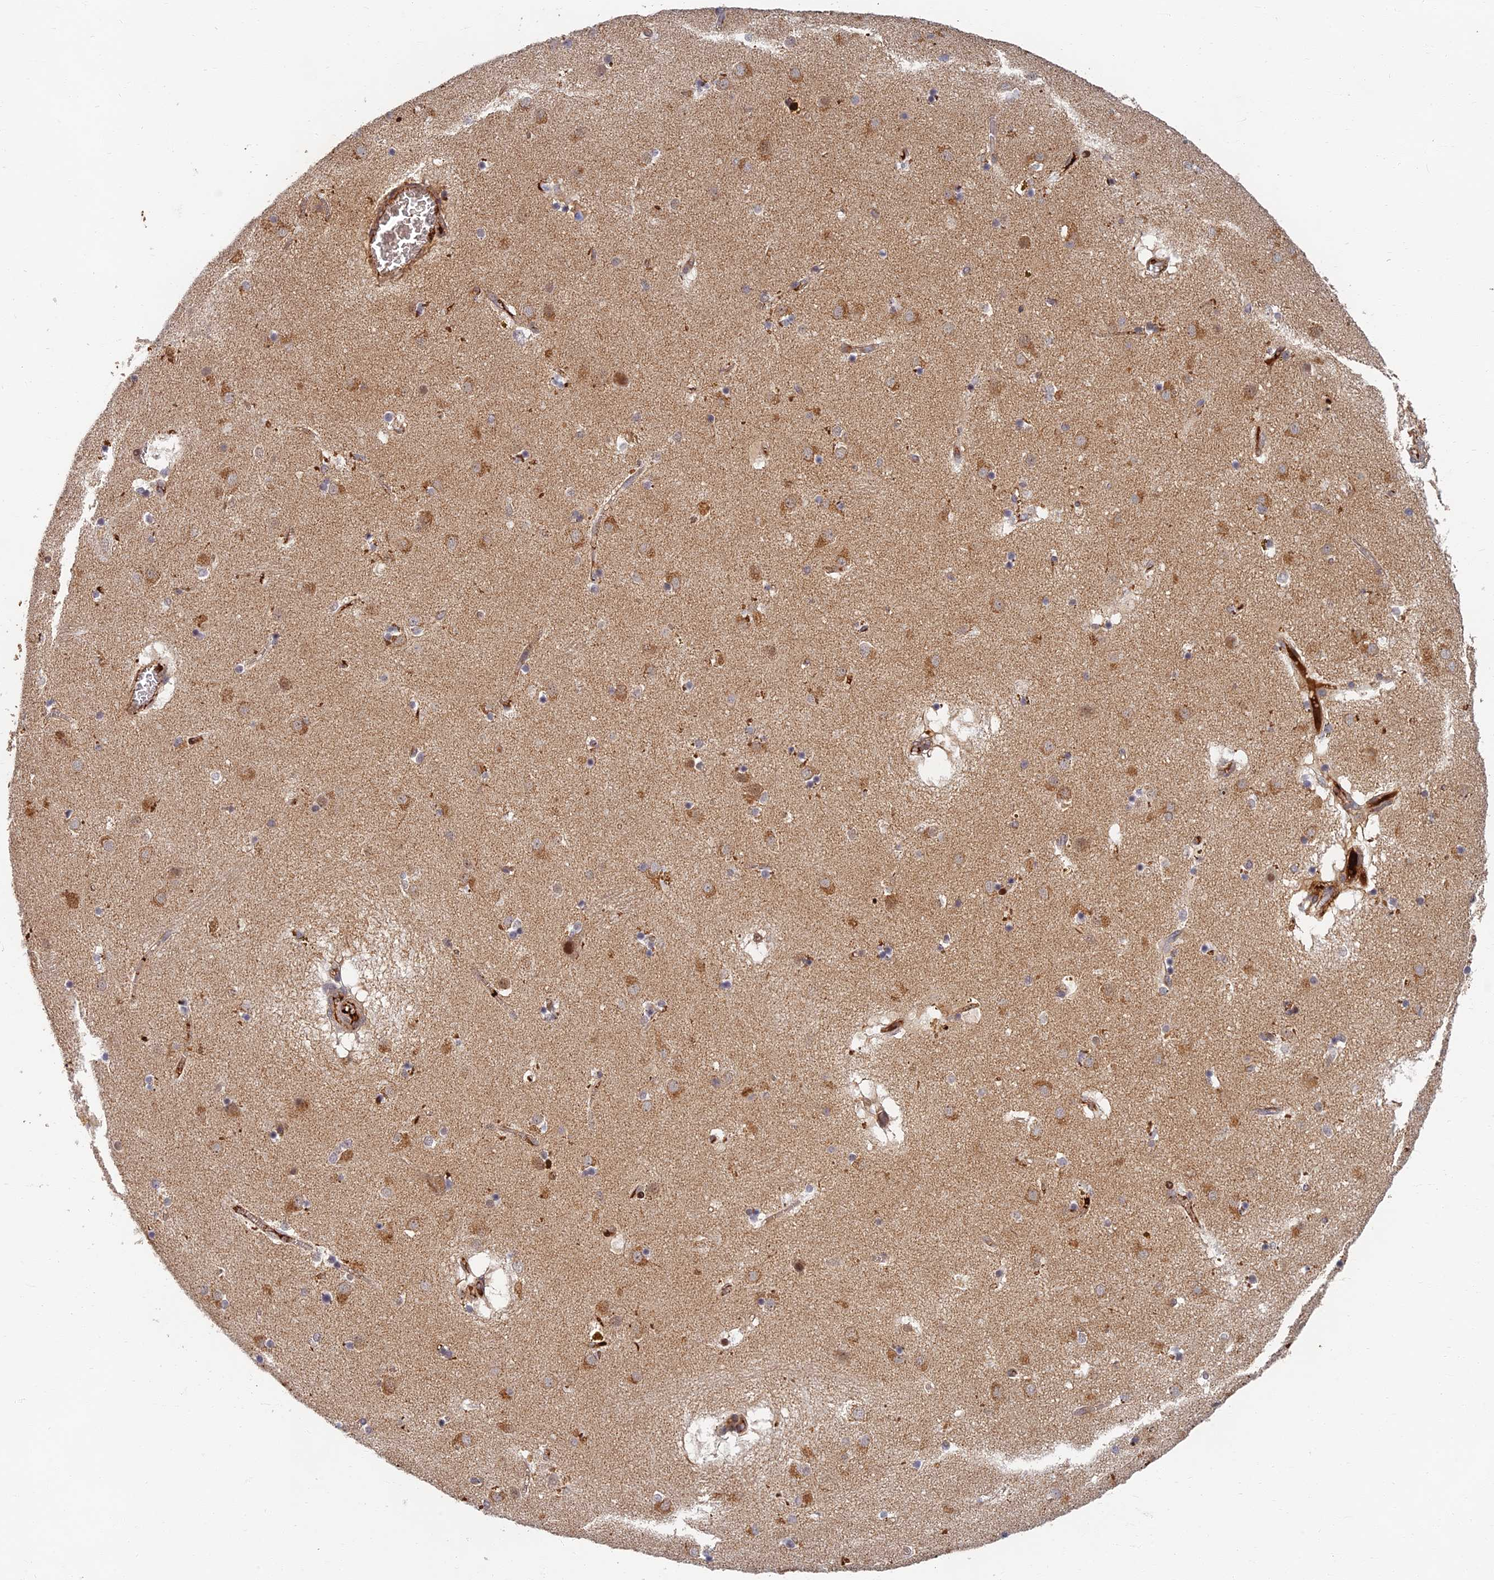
{"staining": {"intensity": "moderate", "quantity": "<25%", "location": "cytoplasmic/membranous"}, "tissue": "caudate", "cell_type": "Glial cells", "image_type": "normal", "snomed": [{"axis": "morphology", "description": "Normal tissue, NOS"}, {"axis": "topography", "description": "Lateral ventricle wall"}], "caption": "This is a micrograph of immunohistochemistry staining of normal caudate, which shows moderate expression in the cytoplasmic/membranous of glial cells.", "gene": "EARS2", "patient": {"sex": "male", "age": 70}}